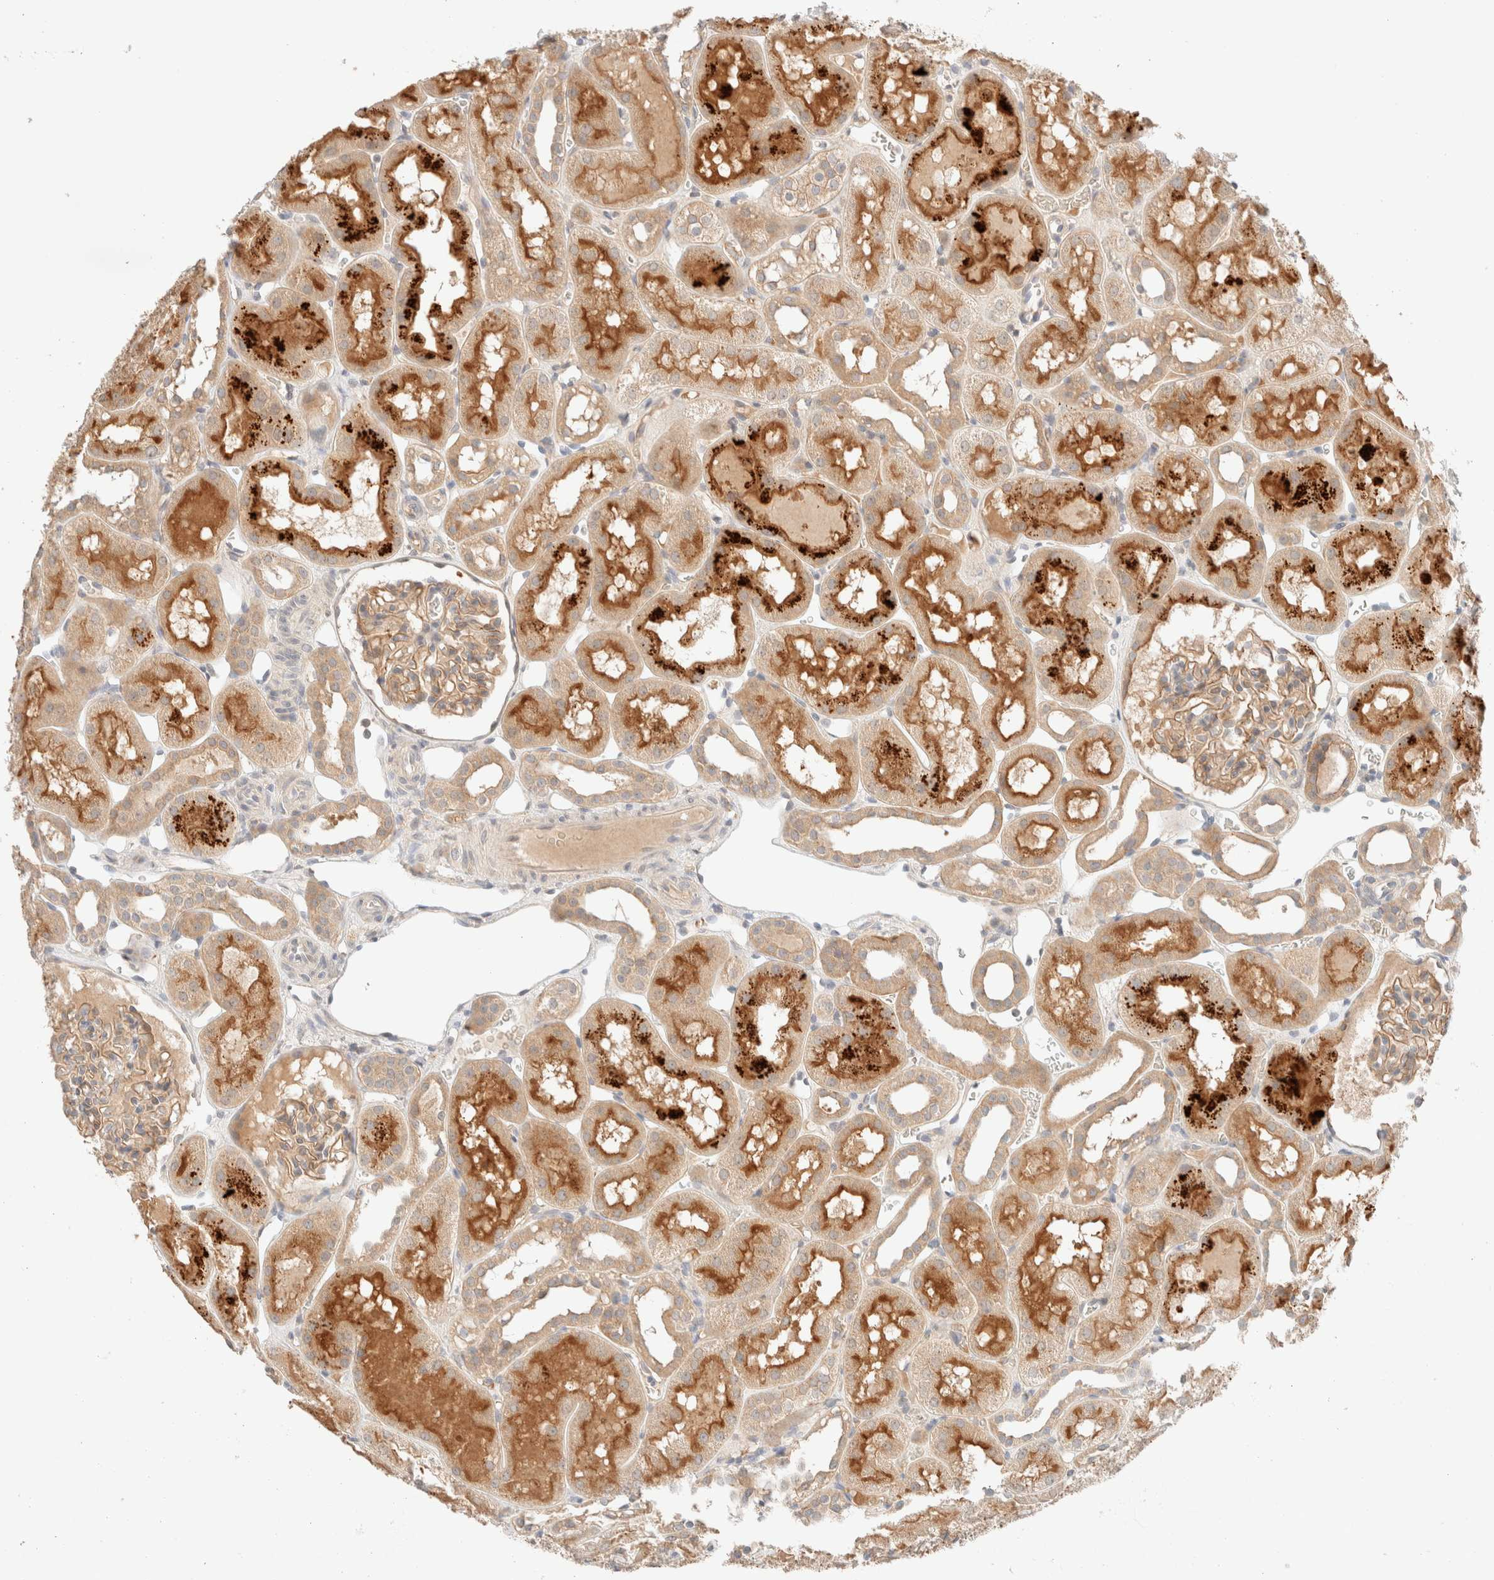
{"staining": {"intensity": "weak", "quantity": ">75%", "location": "cytoplasmic/membranous"}, "tissue": "kidney", "cell_type": "Cells in glomeruli", "image_type": "normal", "snomed": [{"axis": "morphology", "description": "Normal tissue, NOS"}, {"axis": "topography", "description": "Kidney"}, {"axis": "topography", "description": "Urinary bladder"}], "caption": "Unremarkable kidney demonstrates weak cytoplasmic/membranous expression in about >75% of cells in glomeruli, visualized by immunohistochemistry. (DAB = brown stain, brightfield microscopy at high magnification).", "gene": "SARM1", "patient": {"sex": "male", "age": 16}}